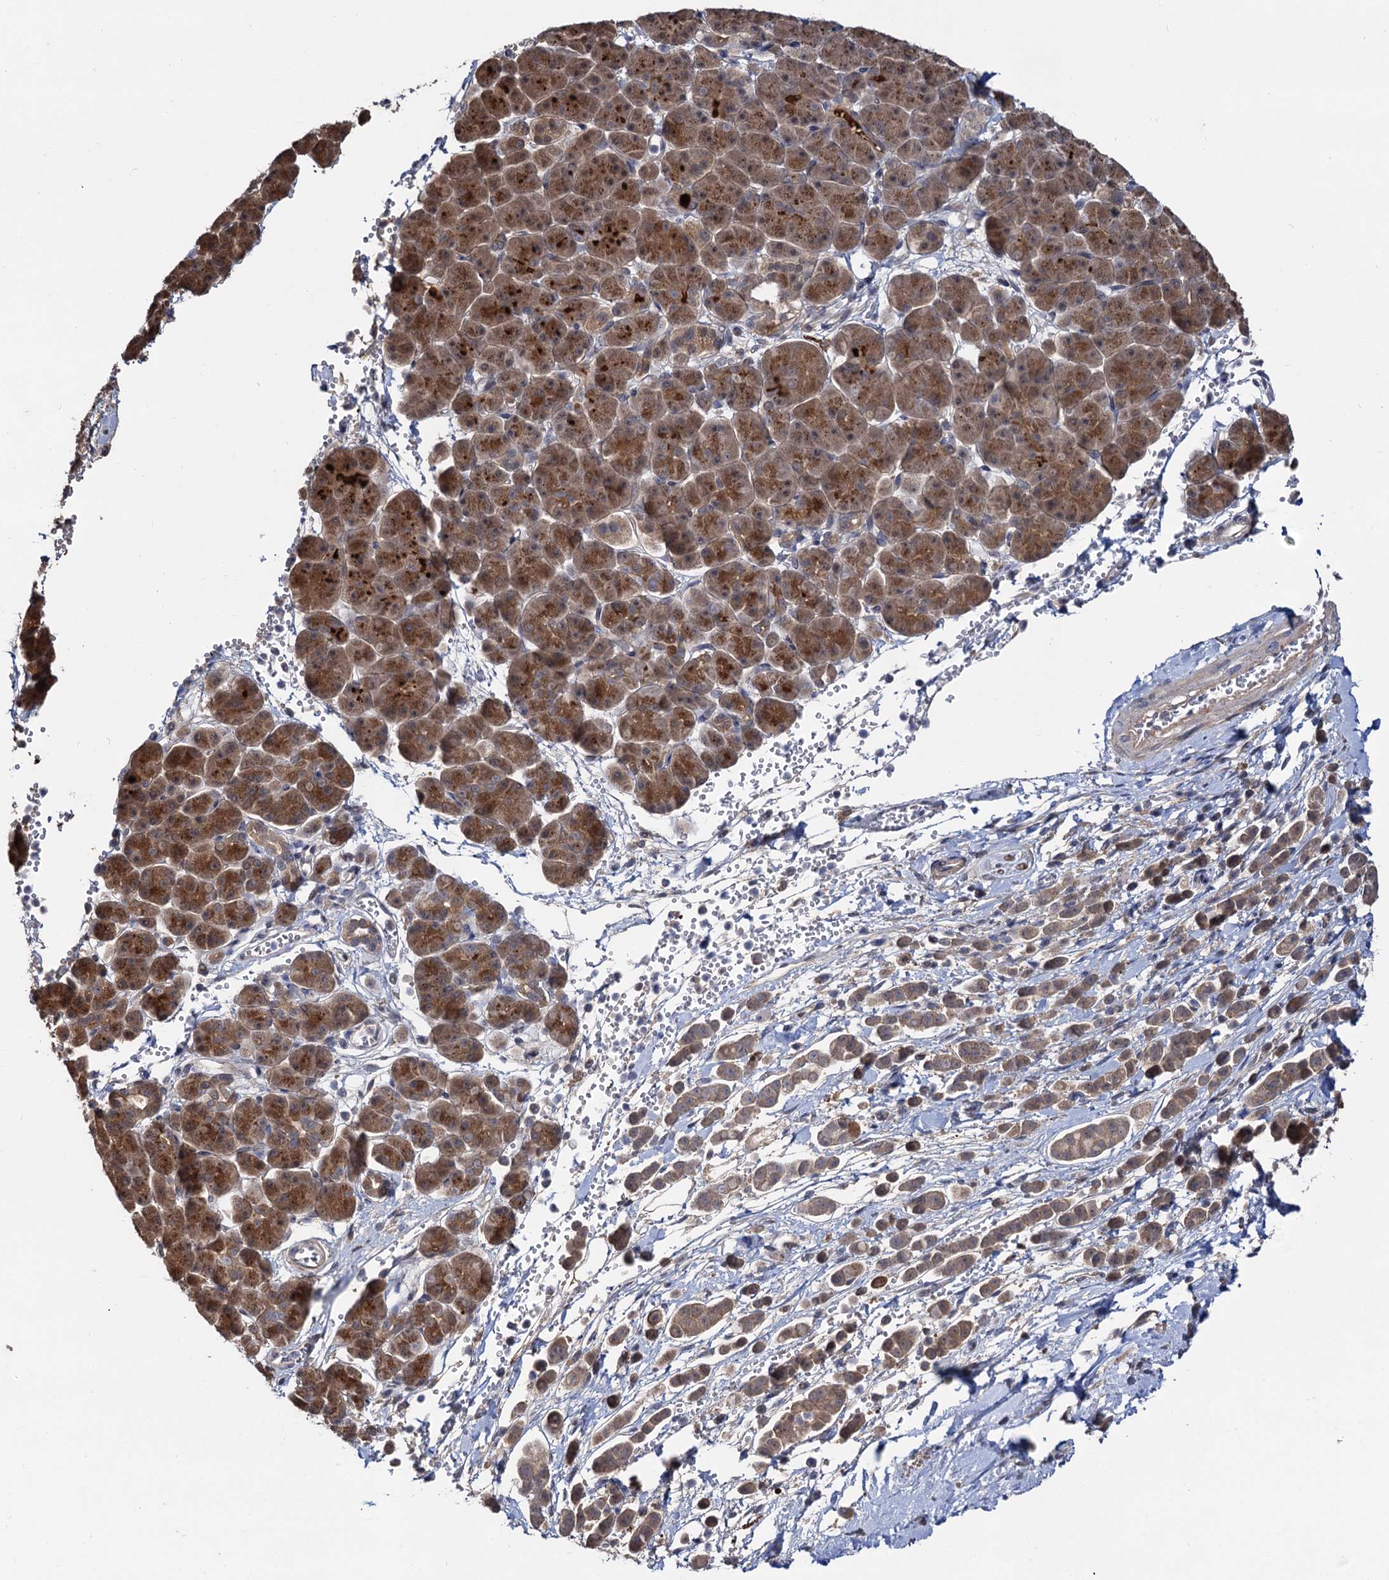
{"staining": {"intensity": "weak", "quantity": ">75%", "location": "cytoplasmic/membranous"}, "tissue": "pancreatic cancer", "cell_type": "Tumor cells", "image_type": "cancer", "snomed": [{"axis": "morphology", "description": "Normal tissue, NOS"}, {"axis": "morphology", "description": "Adenocarcinoma, NOS"}, {"axis": "topography", "description": "Pancreas"}], "caption": "Weak cytoplasmic/membranous protein positivity is seen in about >75% of tumor cells in pancreatic adenocarcinoma. (IHC, brightfield microscopy, high magnification).", "gene": "SELENOP", "patient": {"sex": "female", "age": 64}}